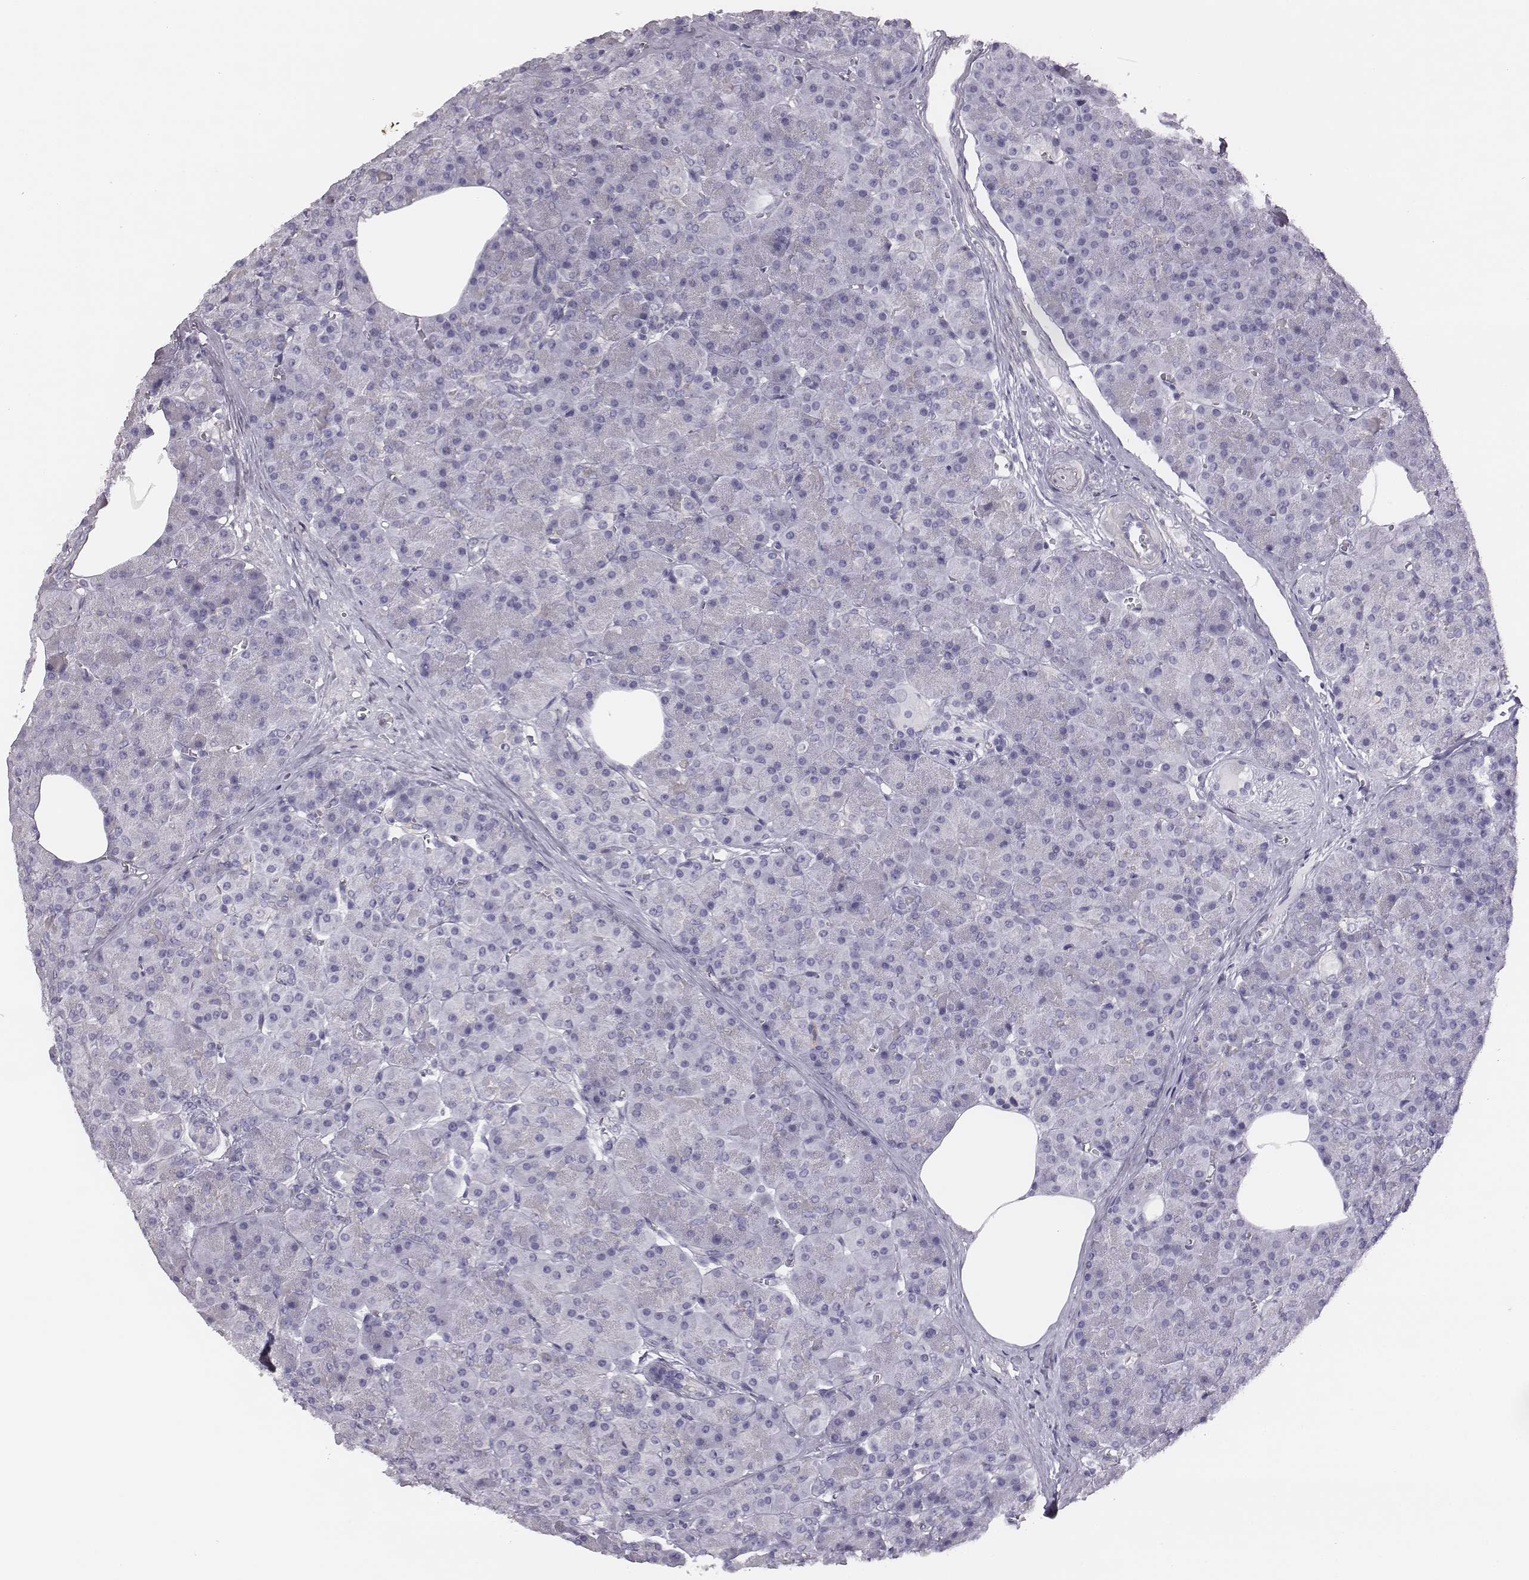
{"staining": {"intensity": "negative", "quantity": "none", "location": "none"}, "tissue": "pancreas", "cell_type": "Exocrine glandular cells", "image_type": "normal", "snomed": [{"axis": "morphology", "description": "Normal tissue, NOS"}, {"axis": "topography", "description": "Pancreas"}], "caption": "Exocrine glandular cells show no significant staining in benign pancreas. (Brightfield microscopy of DAB (3,3'-diaminobenzidine) IHC at high magnification).", "gene": "ADAM7", "patient": {"sex": "female", "age": 45}}